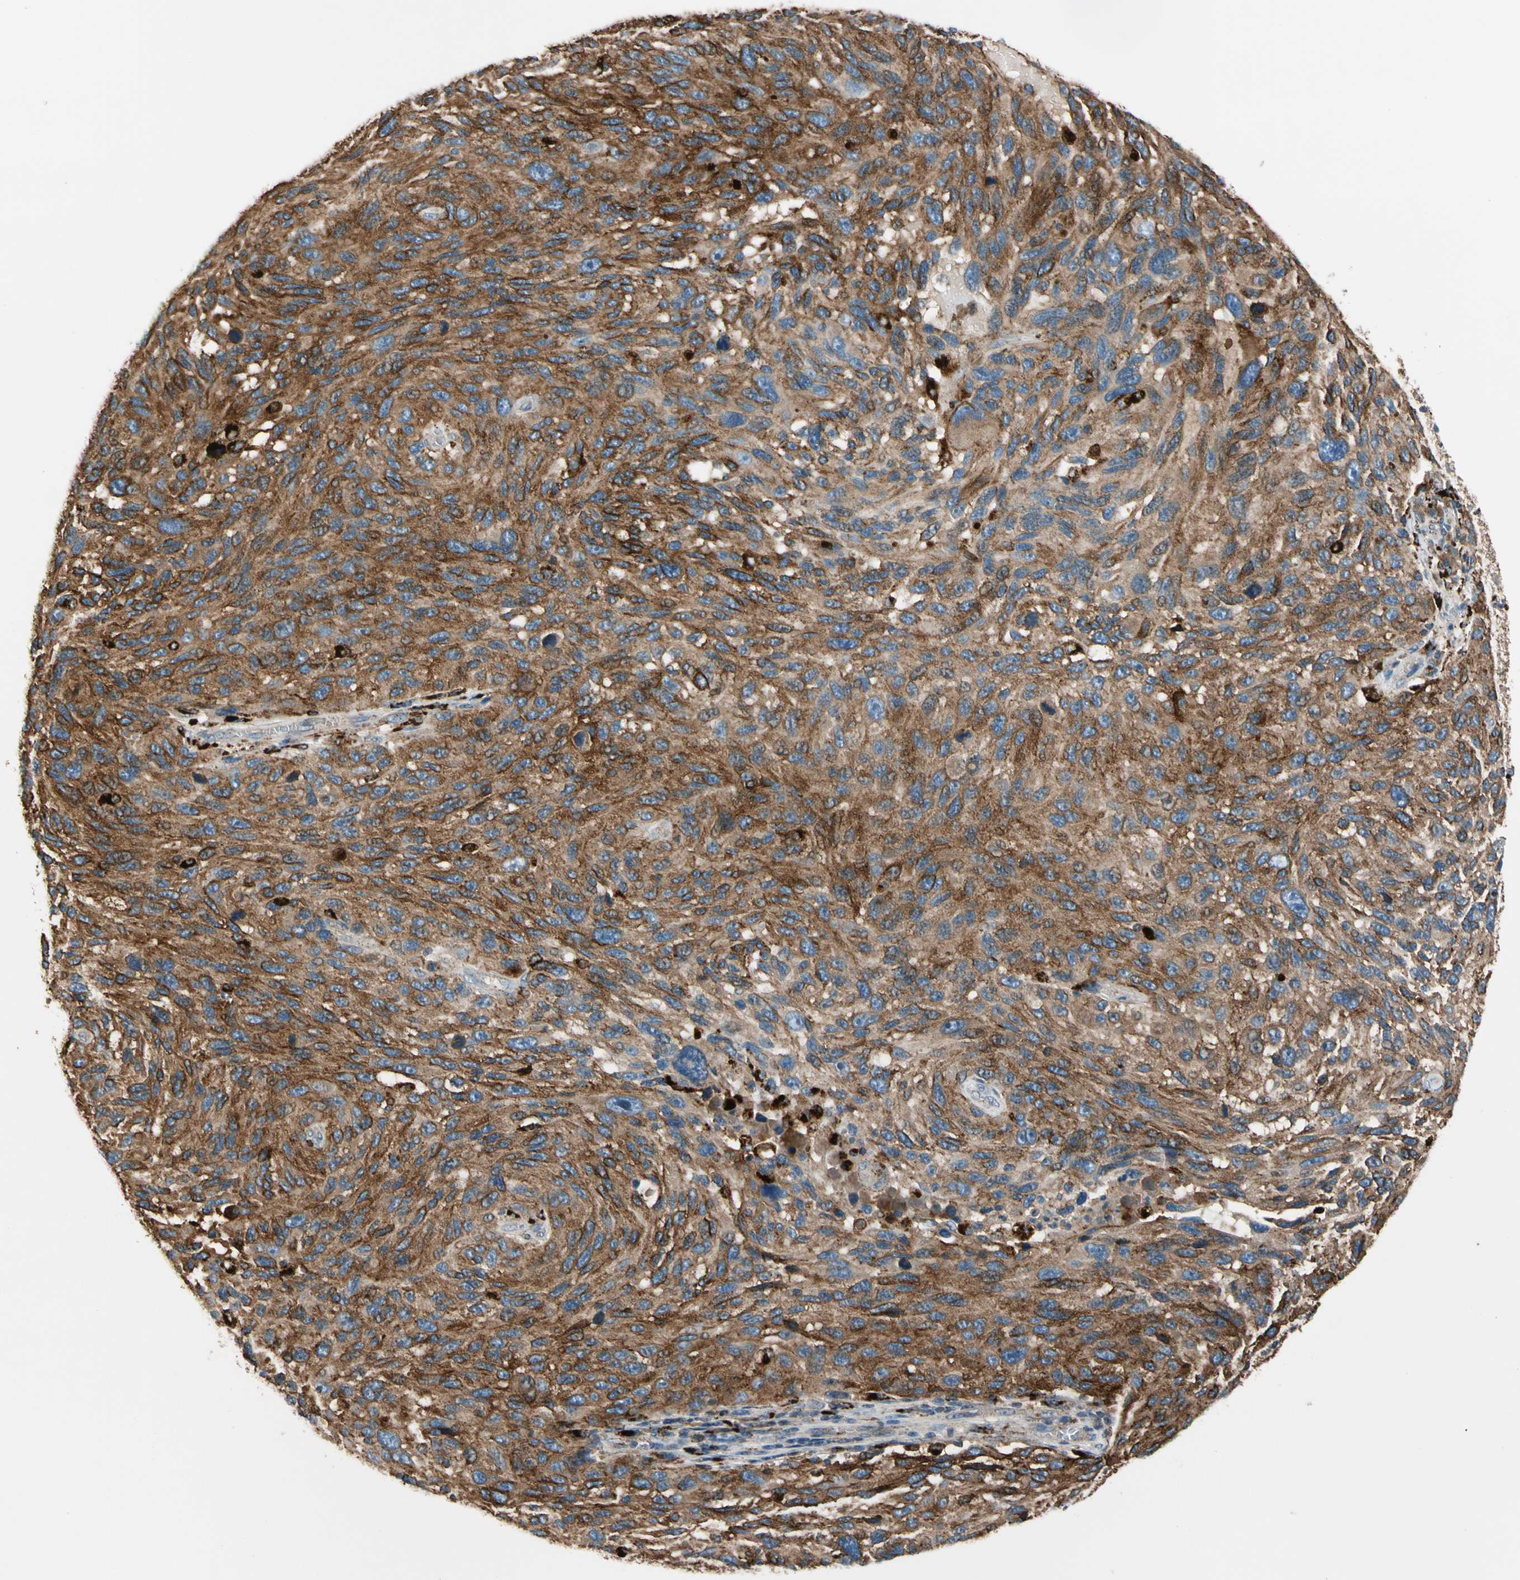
{"staining": {"intensity": "strong", "quantity": ">75%", "location": "cytoplasmic/membranous"}, "tissue": "melanoma", "cell_type": "Tumor cells", "image_type": "cancer", "snomed": [{"axis": "morphology", "description": "Malignant melanoma, NOS"}, {"axis": "topography", "description": "Skin"}], "caption": "An image of human malignant melanoma stained for a protein demonstrates strong cytoplasmic/membranous brown staining in tumor cells.", "gene": "GM2A", "patient": {"sex": "male", "age": 53}}